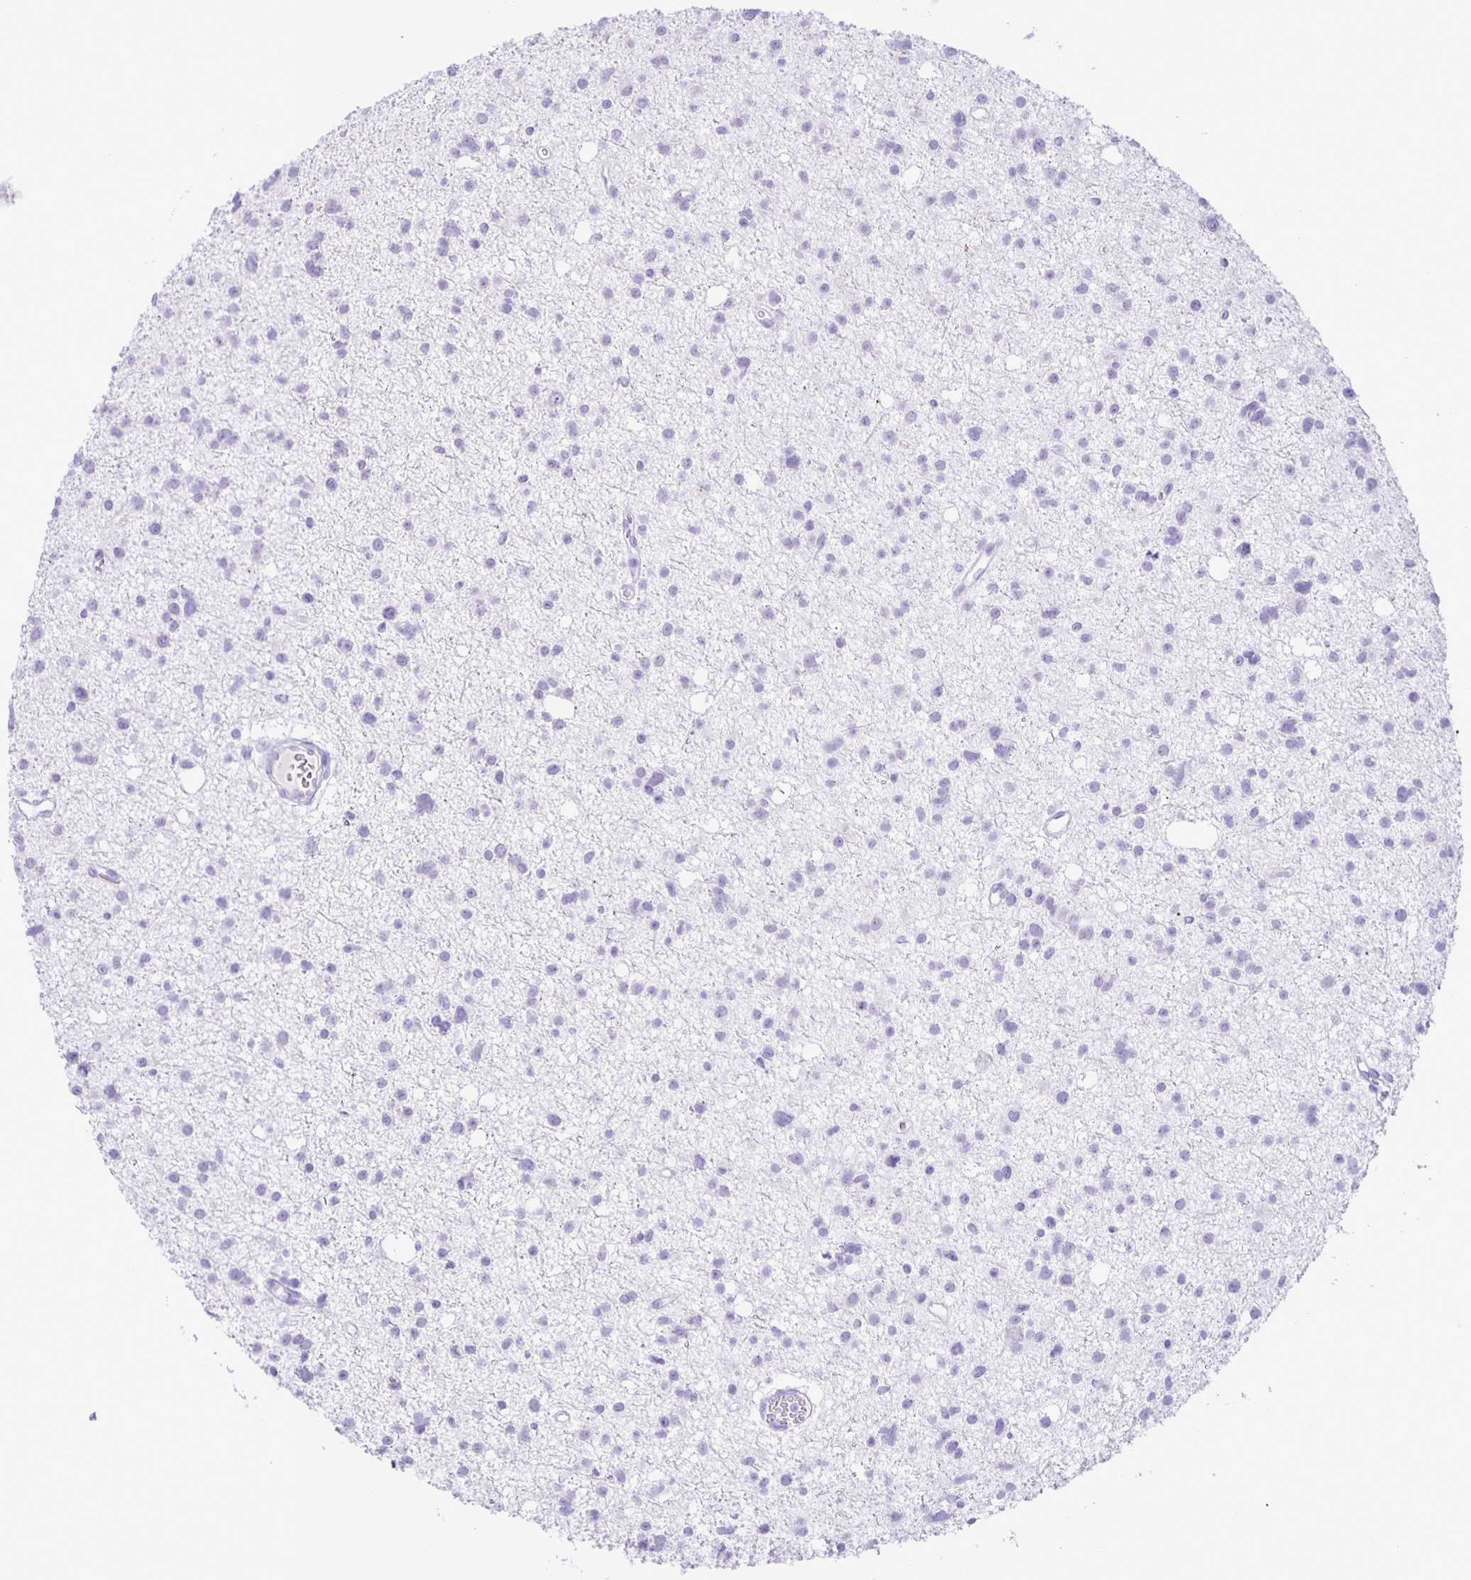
{"staining": {"intensity": "negative", "quantity": "none", "location": "none"}, "tissue": "glioma", "cell_type": "Tumor cells", "image_type": "cancer", "snomed": [{"axis": "morphology", "description": "Glioma, malignant, High grade"}, {"axis": "topography", "description": "Brain"}], "caption": "A photomicrograph of glioma stained for a protein reveals no brown staining in tumor cells.", "gene": "EZHIP", "patient": {"sex": "male", "age": 23}}